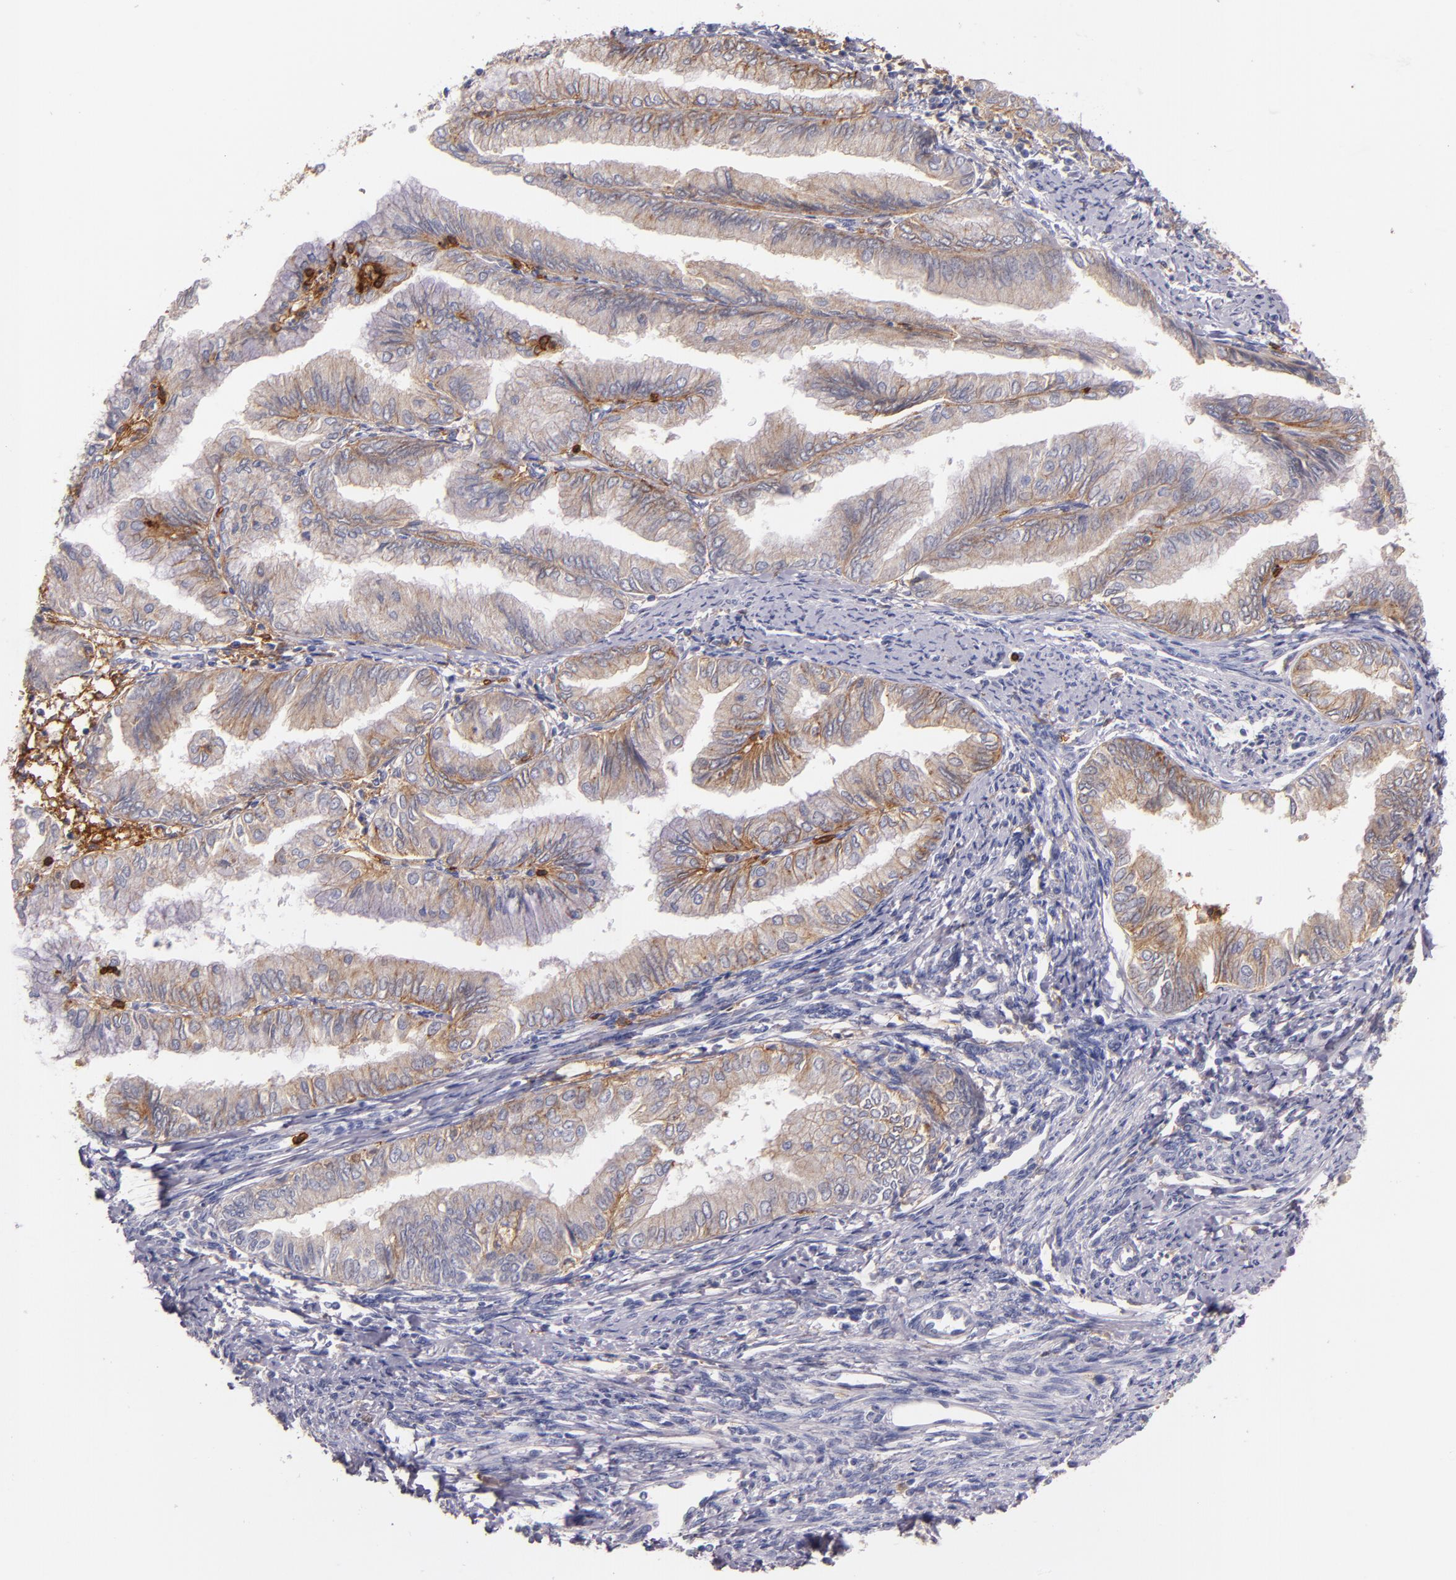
{"staining": {"intensity": "moderate", "quantity": ">75%", "location": "cytoplasmic/membranous"}, "tissue": "endometrial cancer", "cell_type": "Tumor cells", "image_type": "cancer", "snomed": [{"axis": "morphology", "description": "Adenocarcinoma, NOS"}, {"axis": "topography", "description": "Endometrium"}], "caption": "Brown immunohistochemical staining in endometrial cancer exhibits moderate cytoplasmic/membranous expression in about >75% of tumor cells.", "gene": "C5AR1", "patient": {"sex": "female", "age": 66}}